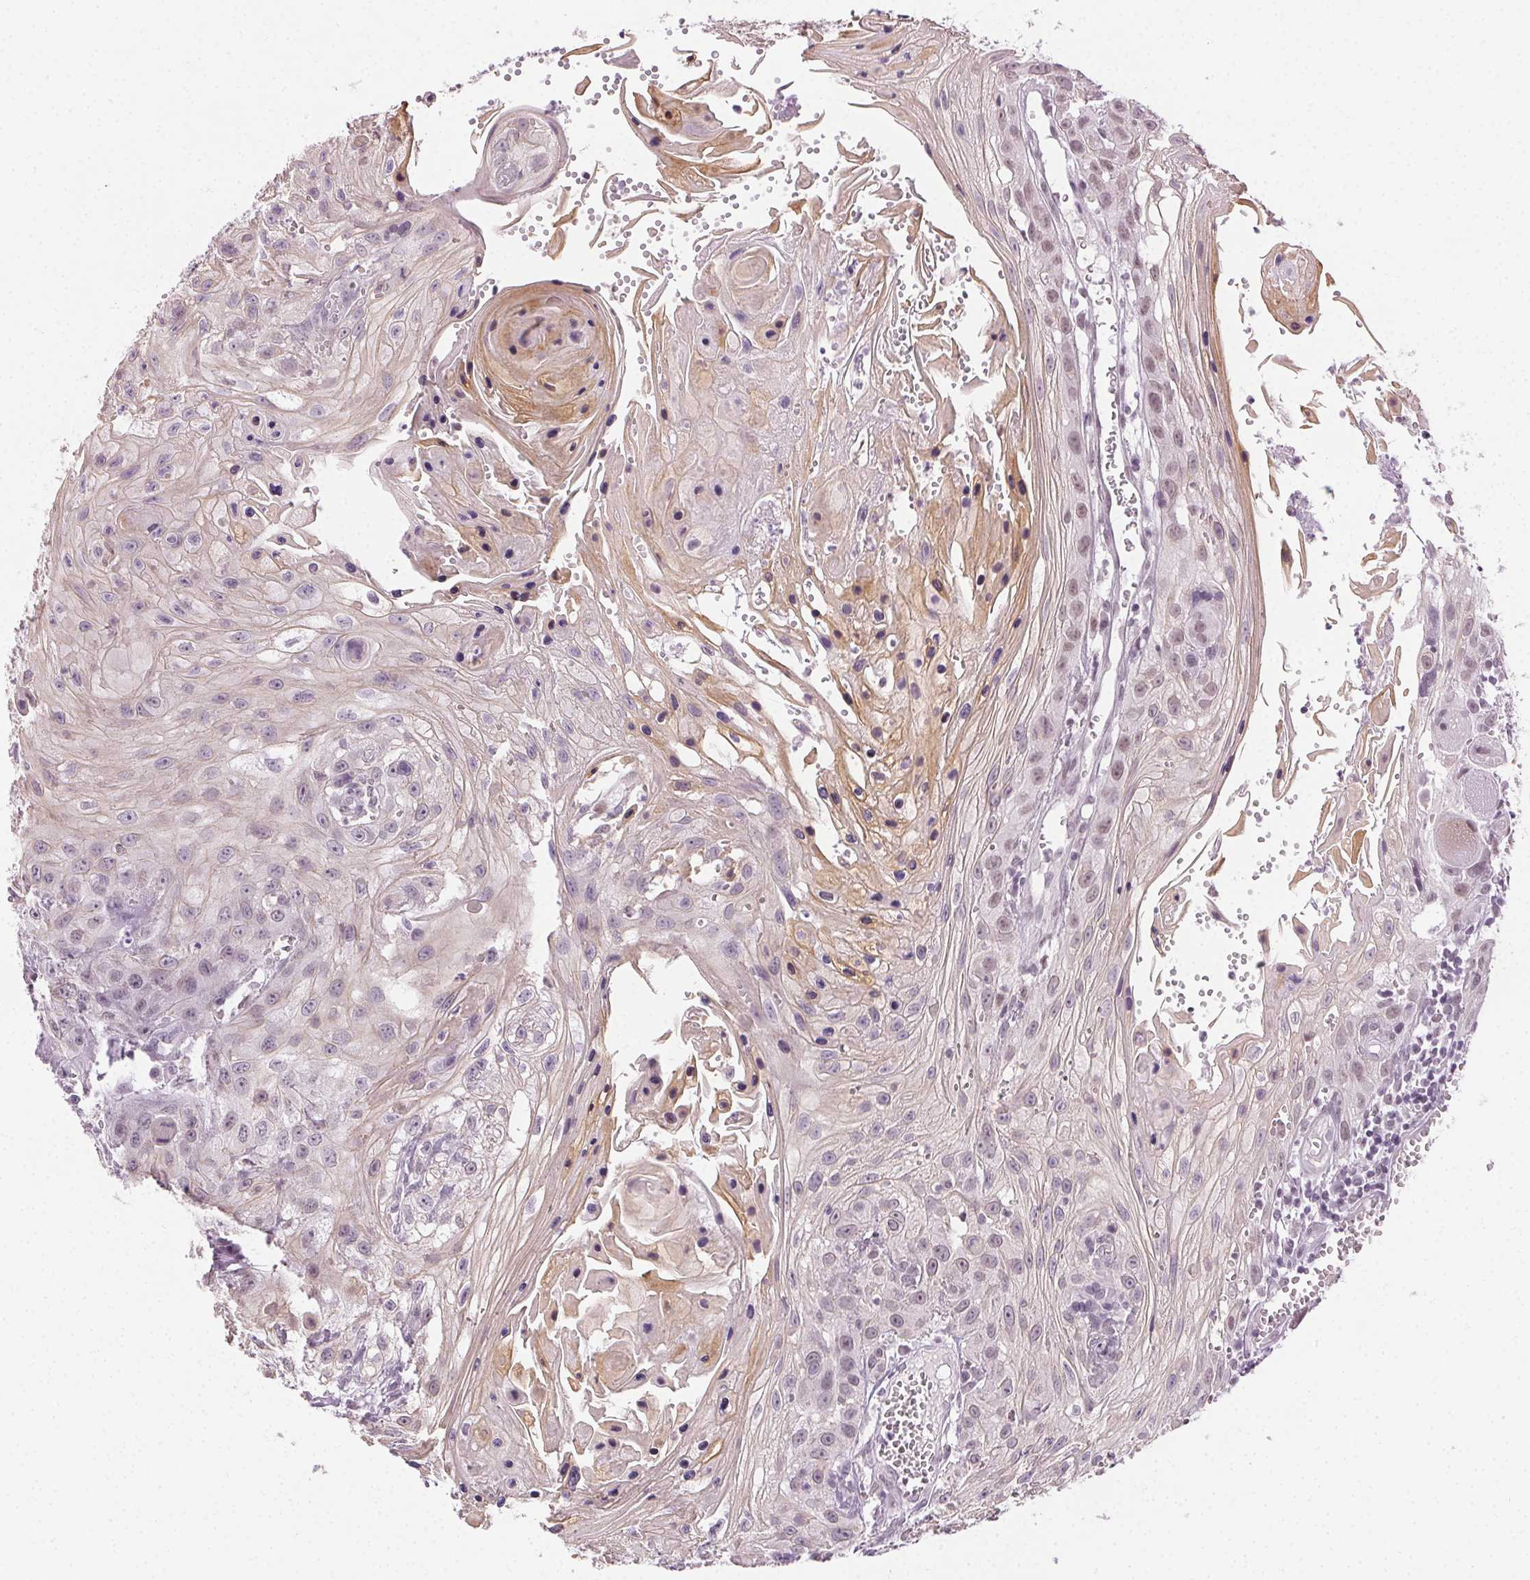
{"staining": {"intensity": "weak", "quantity": "<25%", "location": "cytoplasmic/membranous"}, "tissue": "head and neck cancer", "cell_type": "Tumor cells", "image_type": "cancer", "snomed": [{"axis": "morphology", "description": "Squamous cell carcinoma, NOS"}, {"axis": "topography", "description": "Oral tissue"}, {"axis": "topography", "description": "Head-Neck"}], "caption": "High magnification brightfield microscopy of squamous cell carcinoma (head and neck) stained with DAB (3,3'-diaminobenzidine) (brown) and counterstained with hematoxylin (blue): tumor cells show no significant expression.", "gene": "AIF1L", "patient": {"sex": "male", "age": 58}}